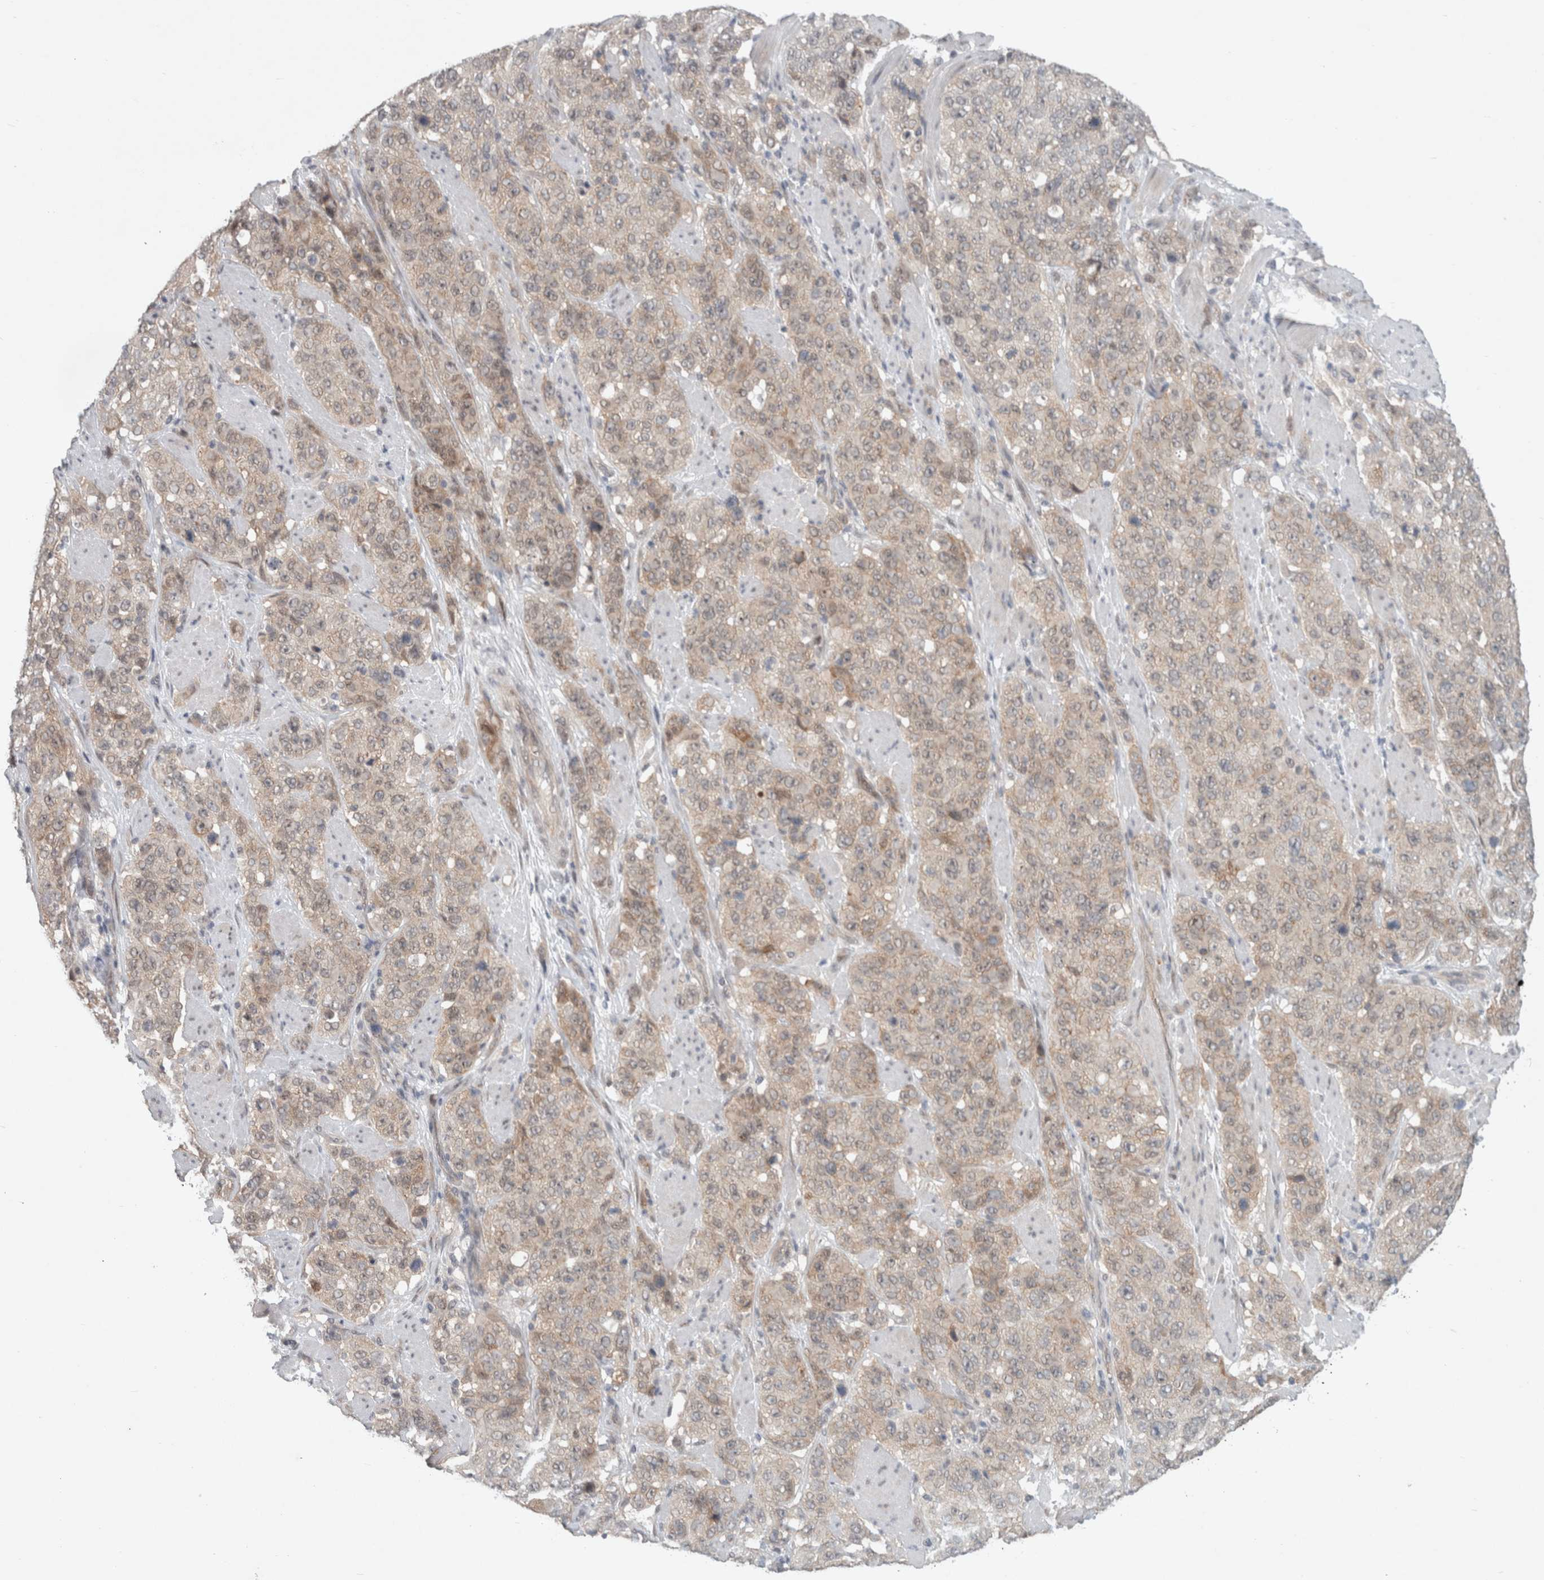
{"staining": {"intensity": "weak", "quantity": "<25%", "location": "cytoplasmic/membranous"}, "tissue": "stomach cancer", "cell_type": "Tumor cells", "image_type": "cancer", "snomed": [{"axis": "morphology", "description": "Adenocarcinoma, NOS"}, {"axis": "topography", "description": "Stomach"}], "caption": "Histopathology image shows no protein expression in tumor cells of stomach cancer (adenocarcinoma) tissue.", "gene": "RASAL2", "patient": {"sex": "male", "age": 48}}